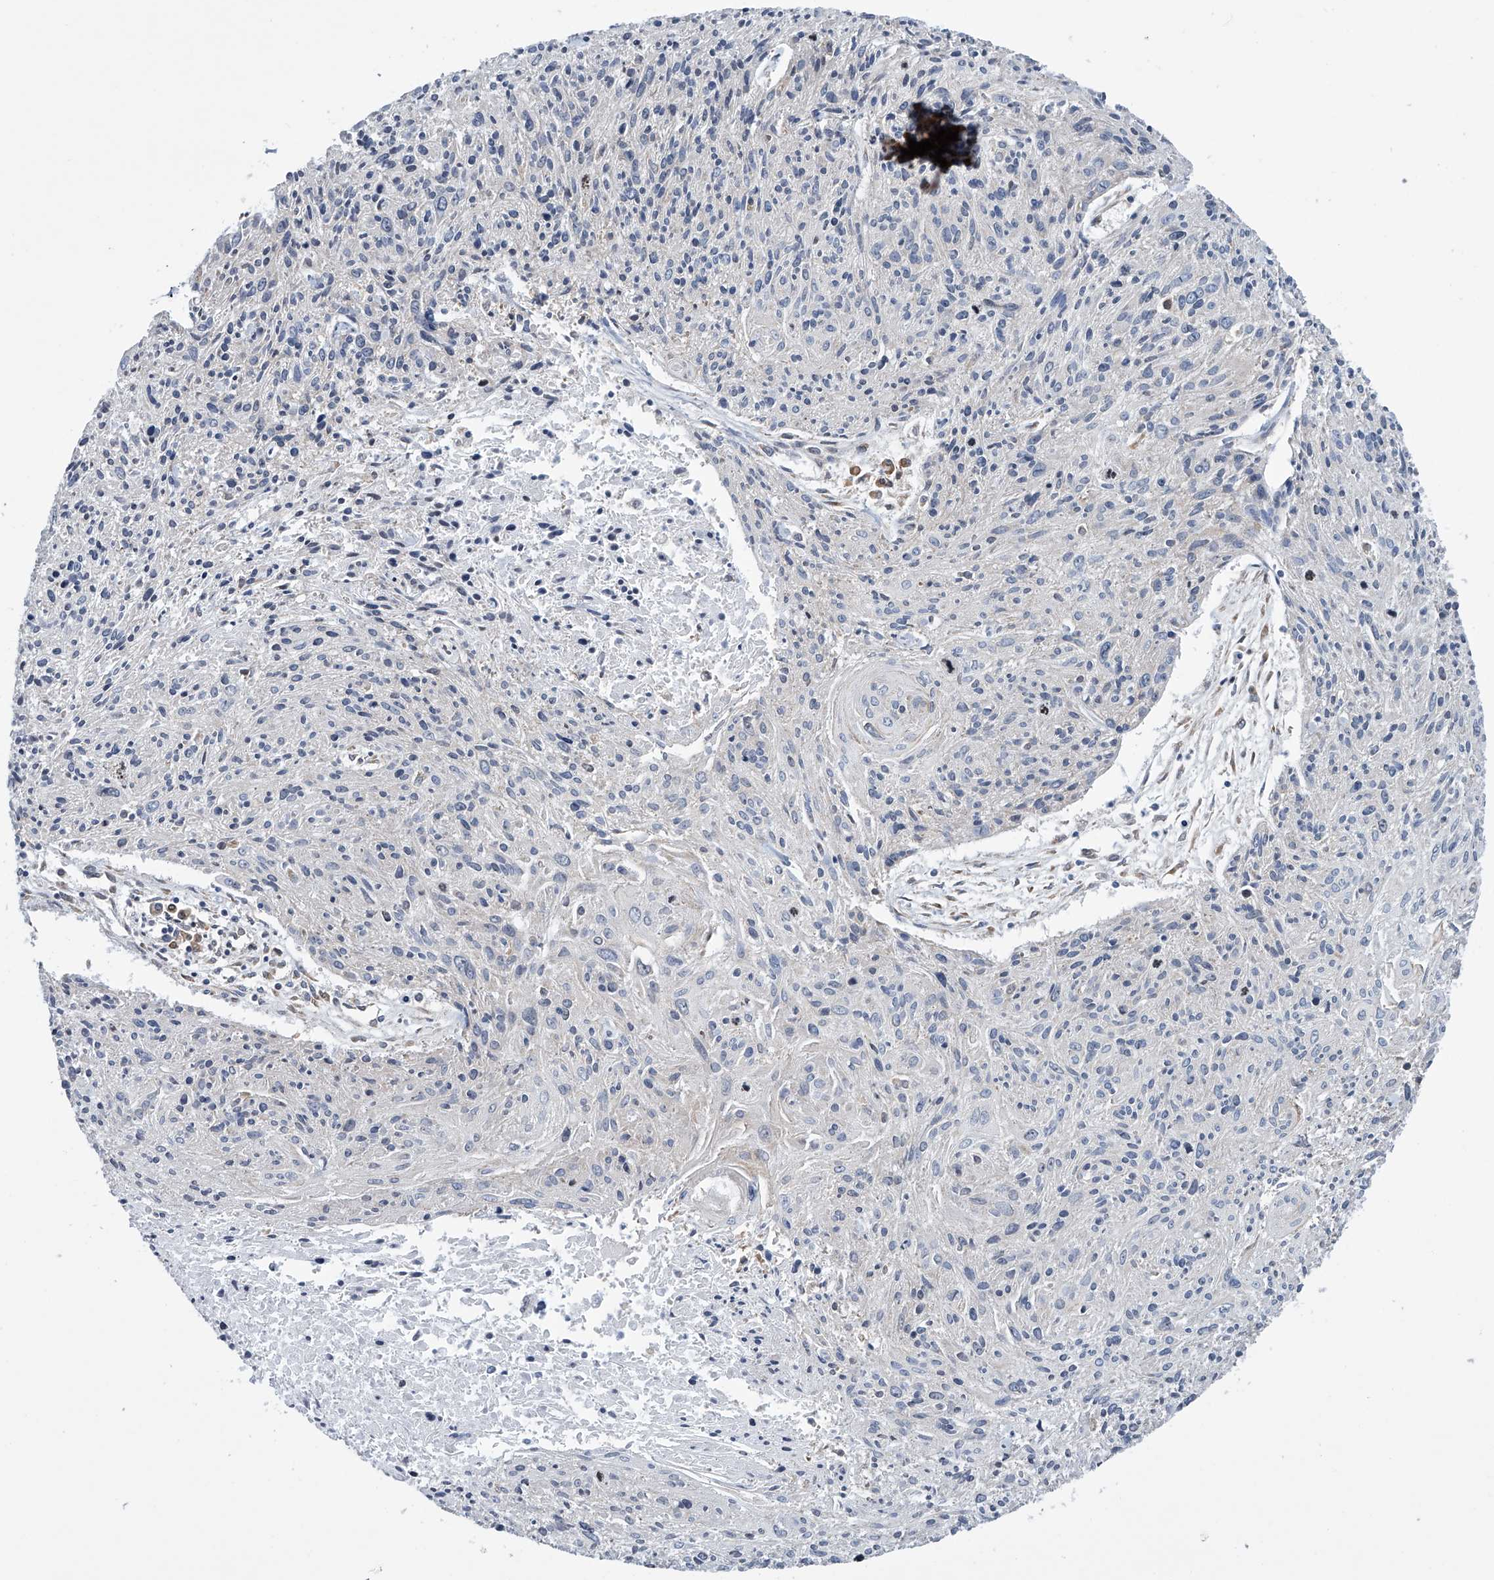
{"staining": {"intensity": "negative", "quantity": "none", "location": "none"}, "tissue": "cervical cancer", "cell_type": "Tumor cells", "image_type": "cancer", "snomed": [{"axis": "morphology", "description": "Squamous cell carcinoma, NOS"}, {"axis": "topography", "description": "Cervix"}], "caption": "Tumor cells are negative for protein expression in human cervical cancer. (DAB immunohistochemistry (IHC) with hematoxylin counter stain).", "gene": "RPL26L1", "patient": {"sex": "female", "age": 51}}